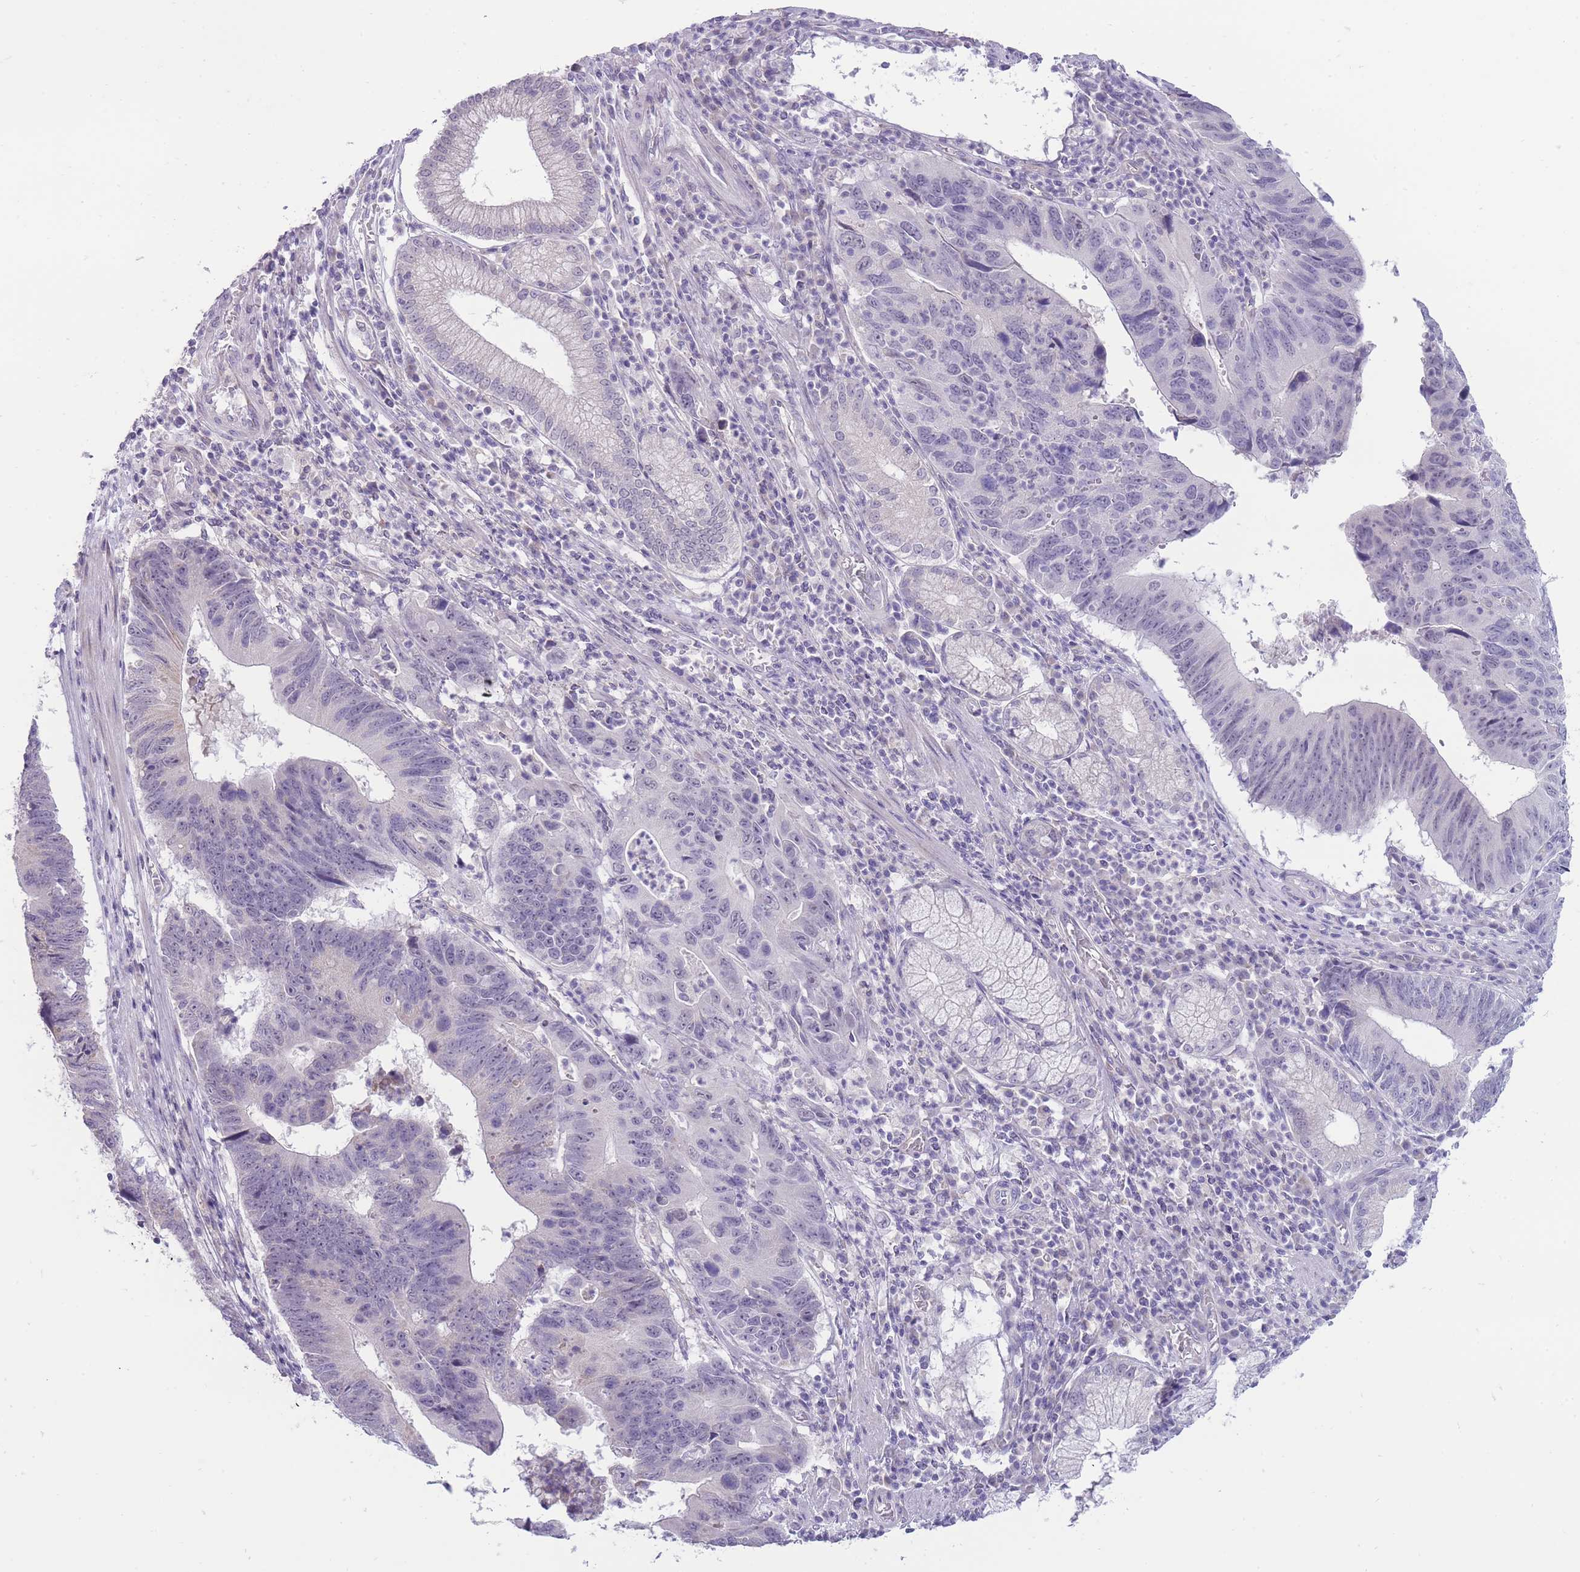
{"staining": {"intensity": "negative", "quantity": "none", "location": "none"}, "tissue": "stomach cancer", "cell_type": "Tumor cells", "image_type": "cancer", "snomed": [{"axis": "morphology", "description": "Adenocarcinoma, NOS"}, {"axis": "topography", "description": "Stomach"}], "caption": "Tumor cells are negative for protein expression in human adenocarcinoma (stomach).", "gene": "ERICH4", "patient": {"sex": "male", "age": 59}}